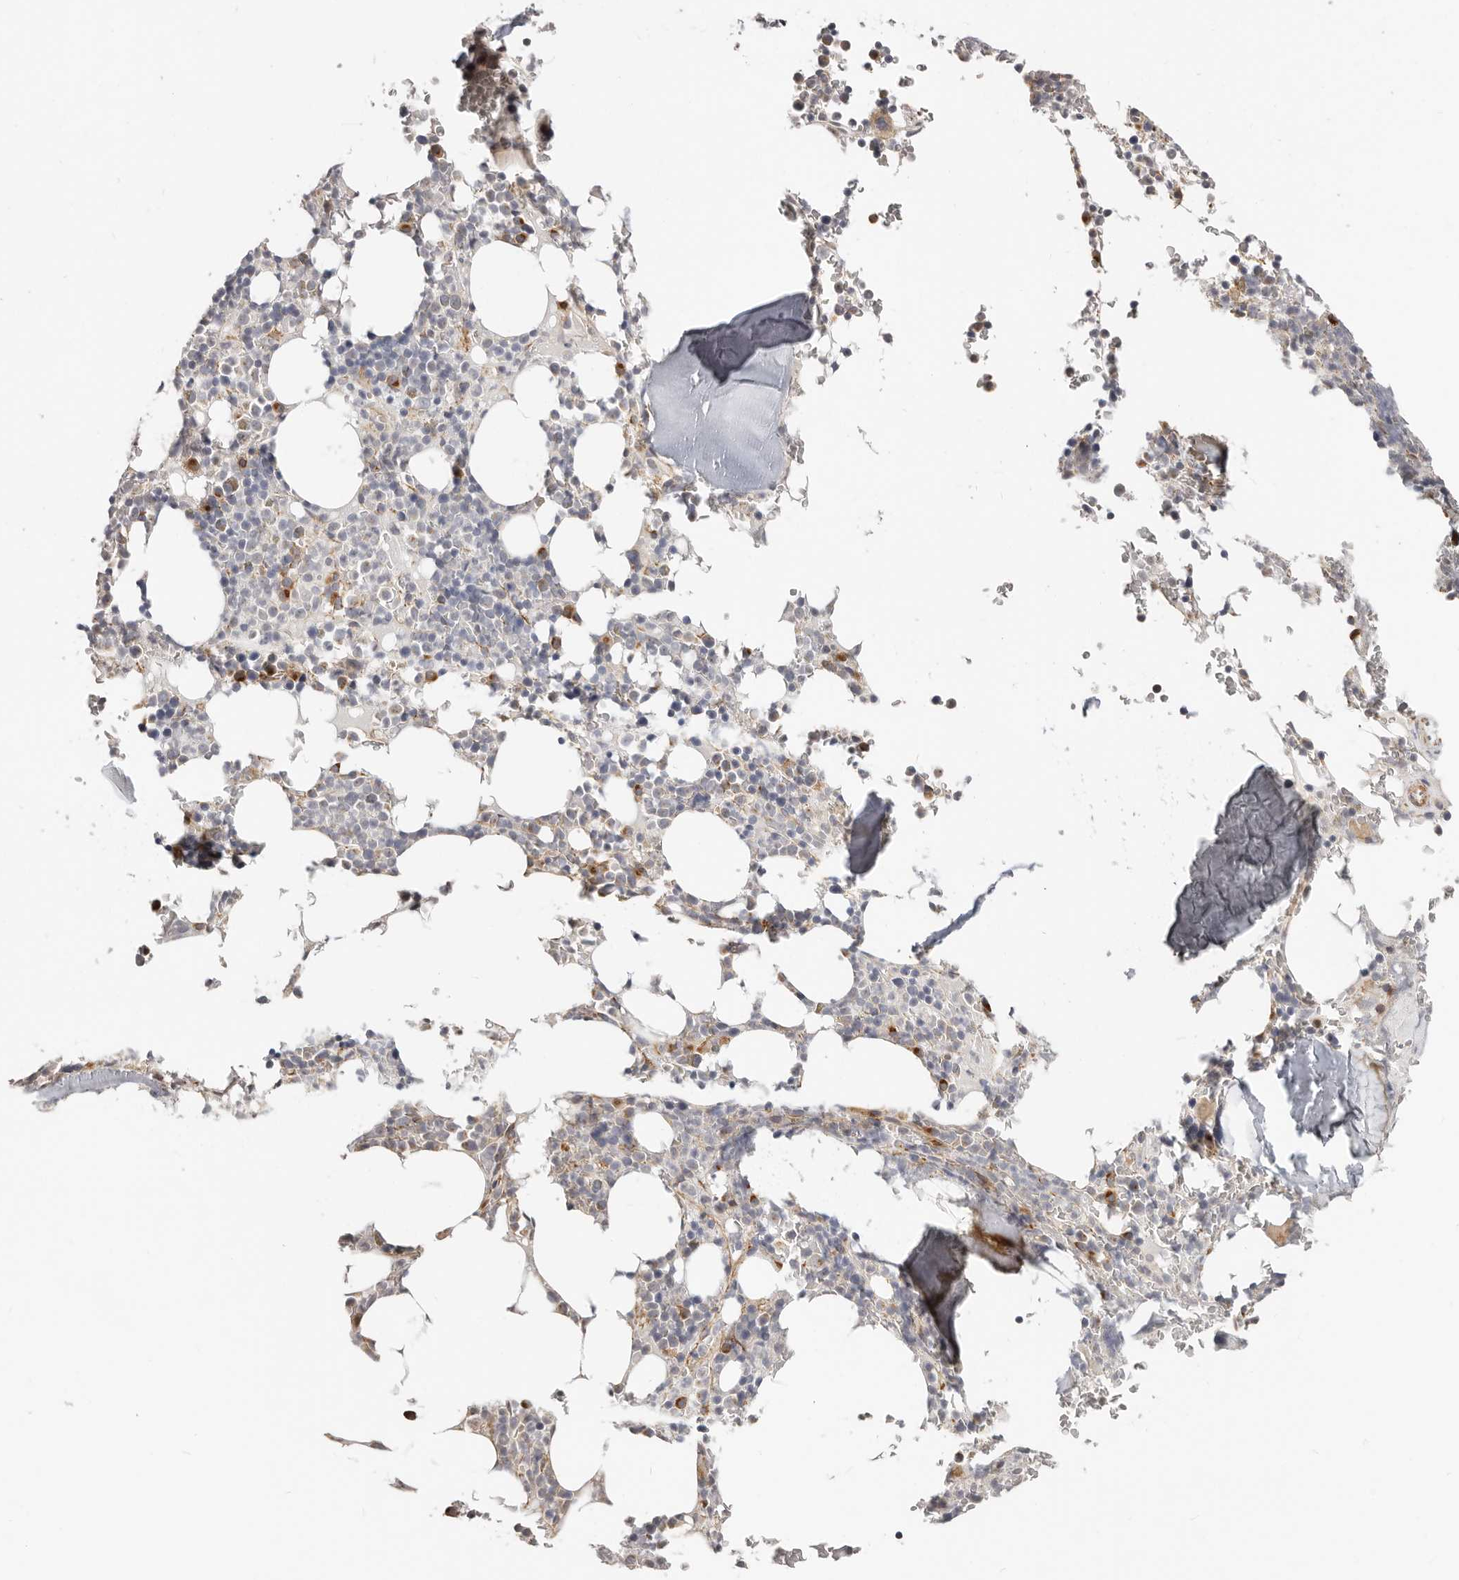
{"staining": {"intensity": "moderate", "quantity": "25%-75%", "location": "cytoplasmic/membranous"}, "tissue": "bone marrow", "cell_type": "Hematopoietic cells", "image_type": "normal", "snomed": [{"axis": "morphology", "description": "Normal tissue, NOS"}, {"axis": "topography", "description": "Bone marrow"}], "caption": "This is a histology image of IHC staining of unremarkable bone marrow, which shows moderate expression in the cytoplasmic/membranous of hematopoietic cells.", "gene": "RABAC1", "patient": {"sex": "male", "age": 58}}